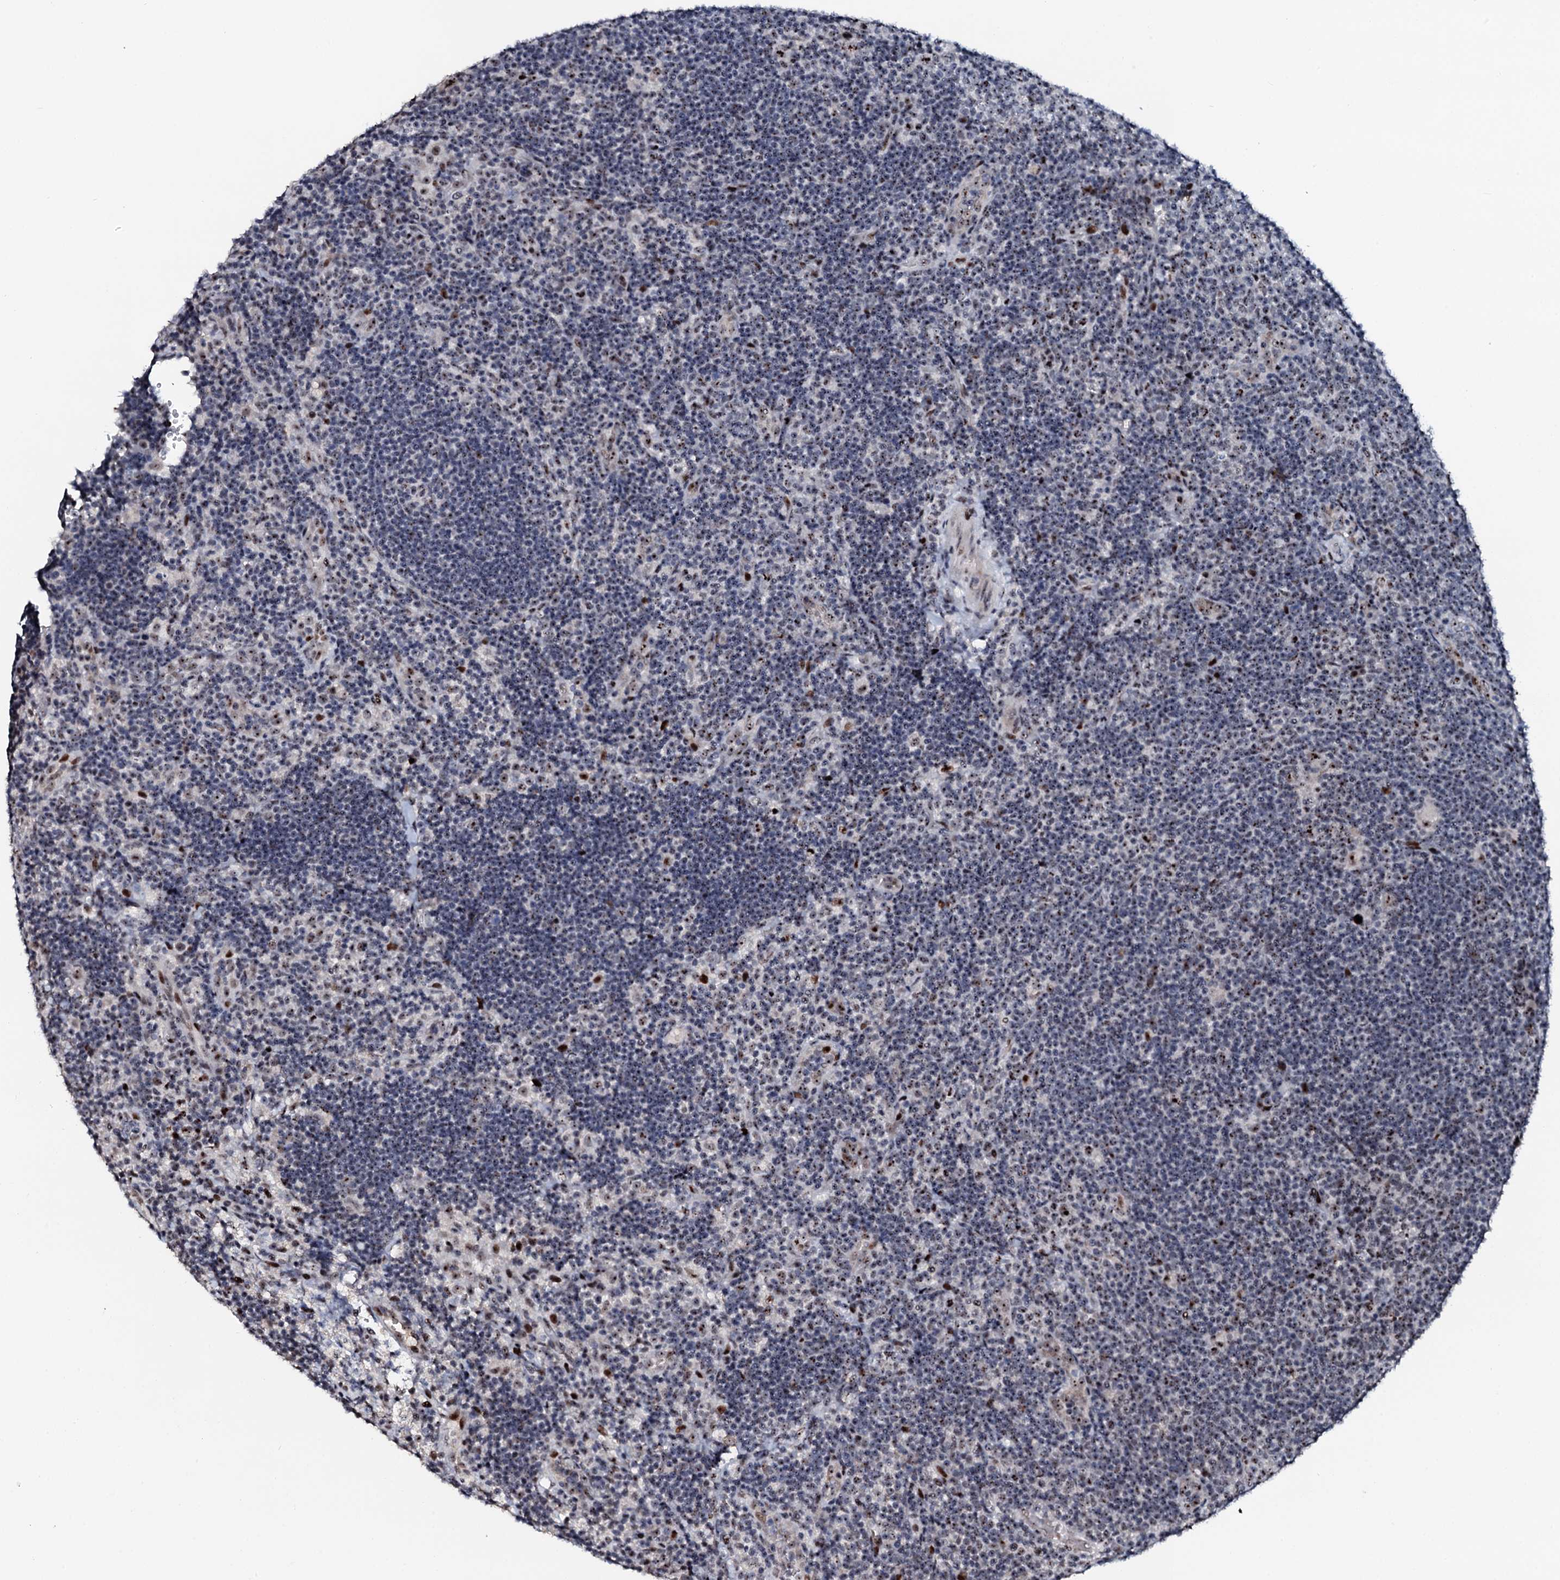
{"staining": {"intensity": "moderate", "quantity": ">75%", "location": "nuclear"}, "tissue": "lymphoma", "cell_type": "Tumor cells", "image_type": "cancer", "snomed": [{"axis": "morphology", "description": "Hodgkin's disease, NOS"}, {"axis": "topography", "description": "Lymph node"}], "caption": "This histopathology image demonstrates immunohistochemistry staining of Hodgkin's disease, with medium moderate nuclear positivity in about >75% of tumor cells.", "gene": "NEUROG3", "patient": {"sex": "female", "age": 57}}